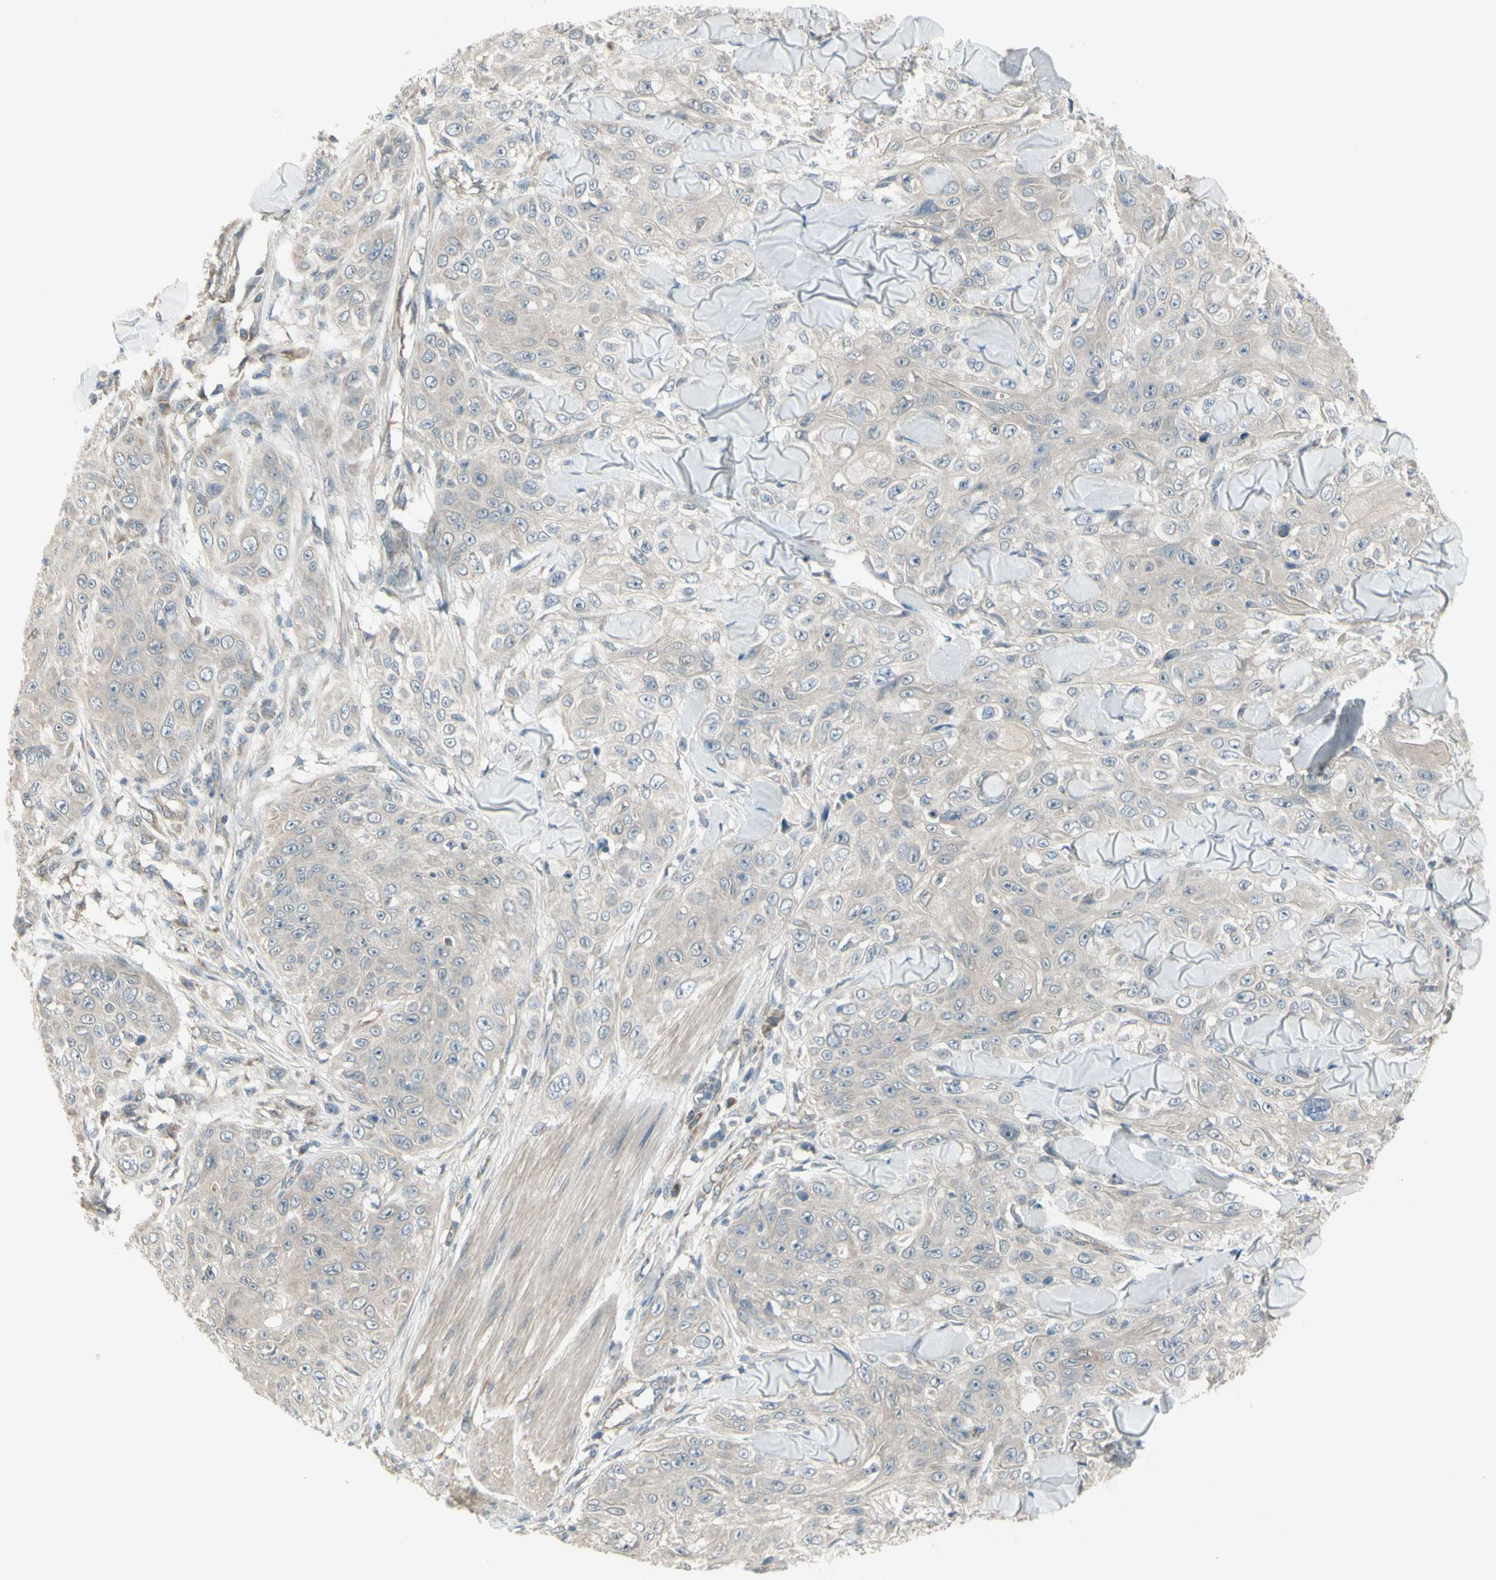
{"staining": {"intensity": "negative", "quantity": "none", "location": "none"}, "tissue": "skin cancer", "cell_type": "Tumor cells", "image_type": "cancer", "snomed": [{"axis": "morphology", "description": "Squamous cell carcinoma, NOS"}, {"axis": "topography", "description": "Skin"}], "caption": "A high-resolution photomicrograph shows immunohistochemistry (IHC) staining of skin cancer (squamous cell carcinoma), which demonstrates no significant staining in tumor cells.", "gene": "NAXD", "patient": {"sex": "male", "age": 86}}